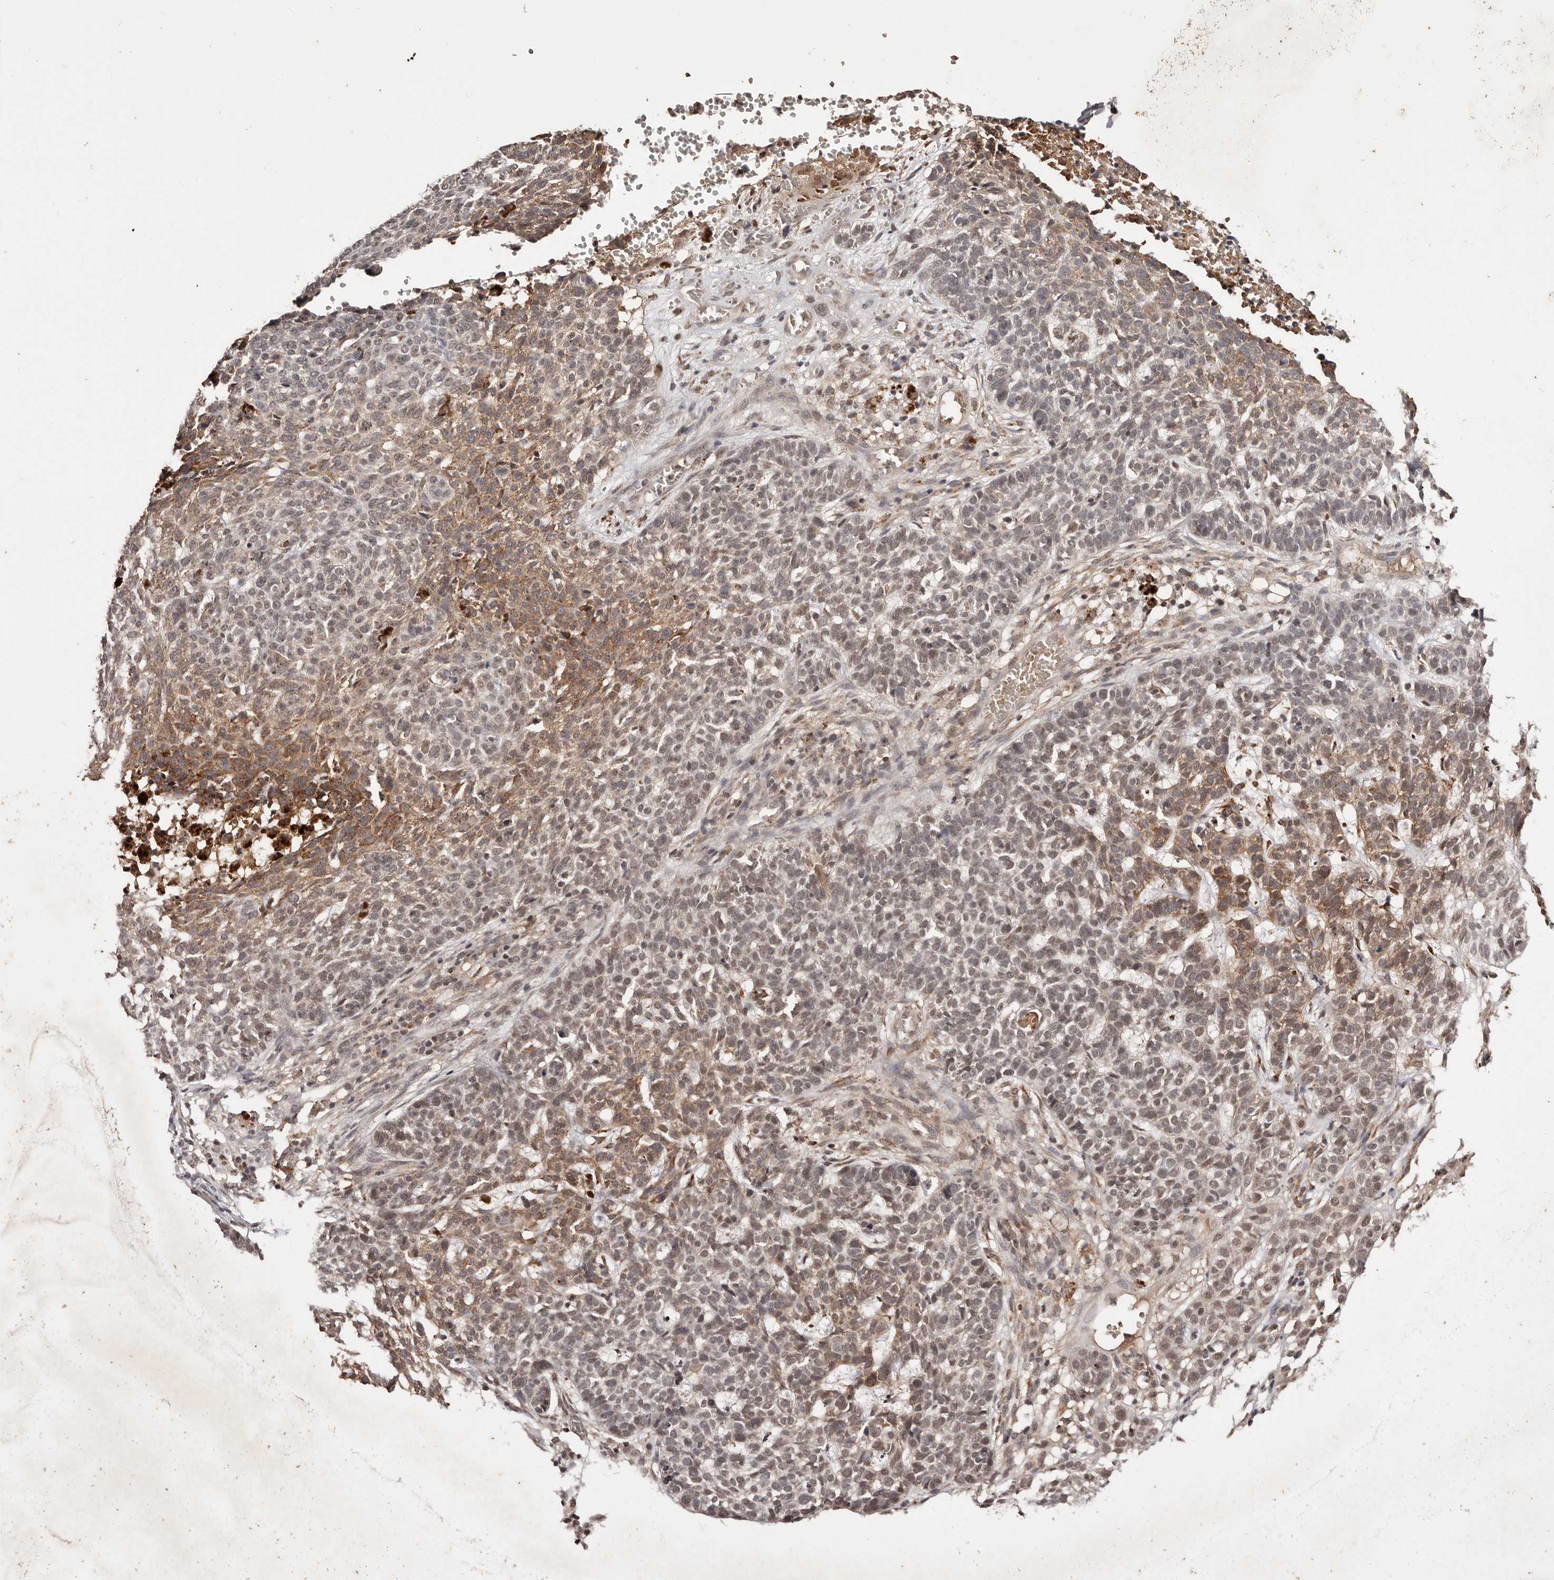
{"staining": {"intensity": "moderate", "quantity": "25%-75%", "location": "cytoplasmic/membranous,nuclear"}, "tissue": "skin cancer", "cell_type": "Tumor cells", "image_type": "cancer", "snomed": [{"axis": "morphology", "description": "Basal cell carcinoma"}, {"axis": "topography", "description": "Skin"}], "caption": "Protein analysis of skin cancer (basal cell carcinoma) tissue demonstrates moderate cytoplasmic/membranous and nuclear staining in about 25%-75% of tumor cells.", "gene": "BICRAL", "patient": {"sex": "male", "age": 85}}